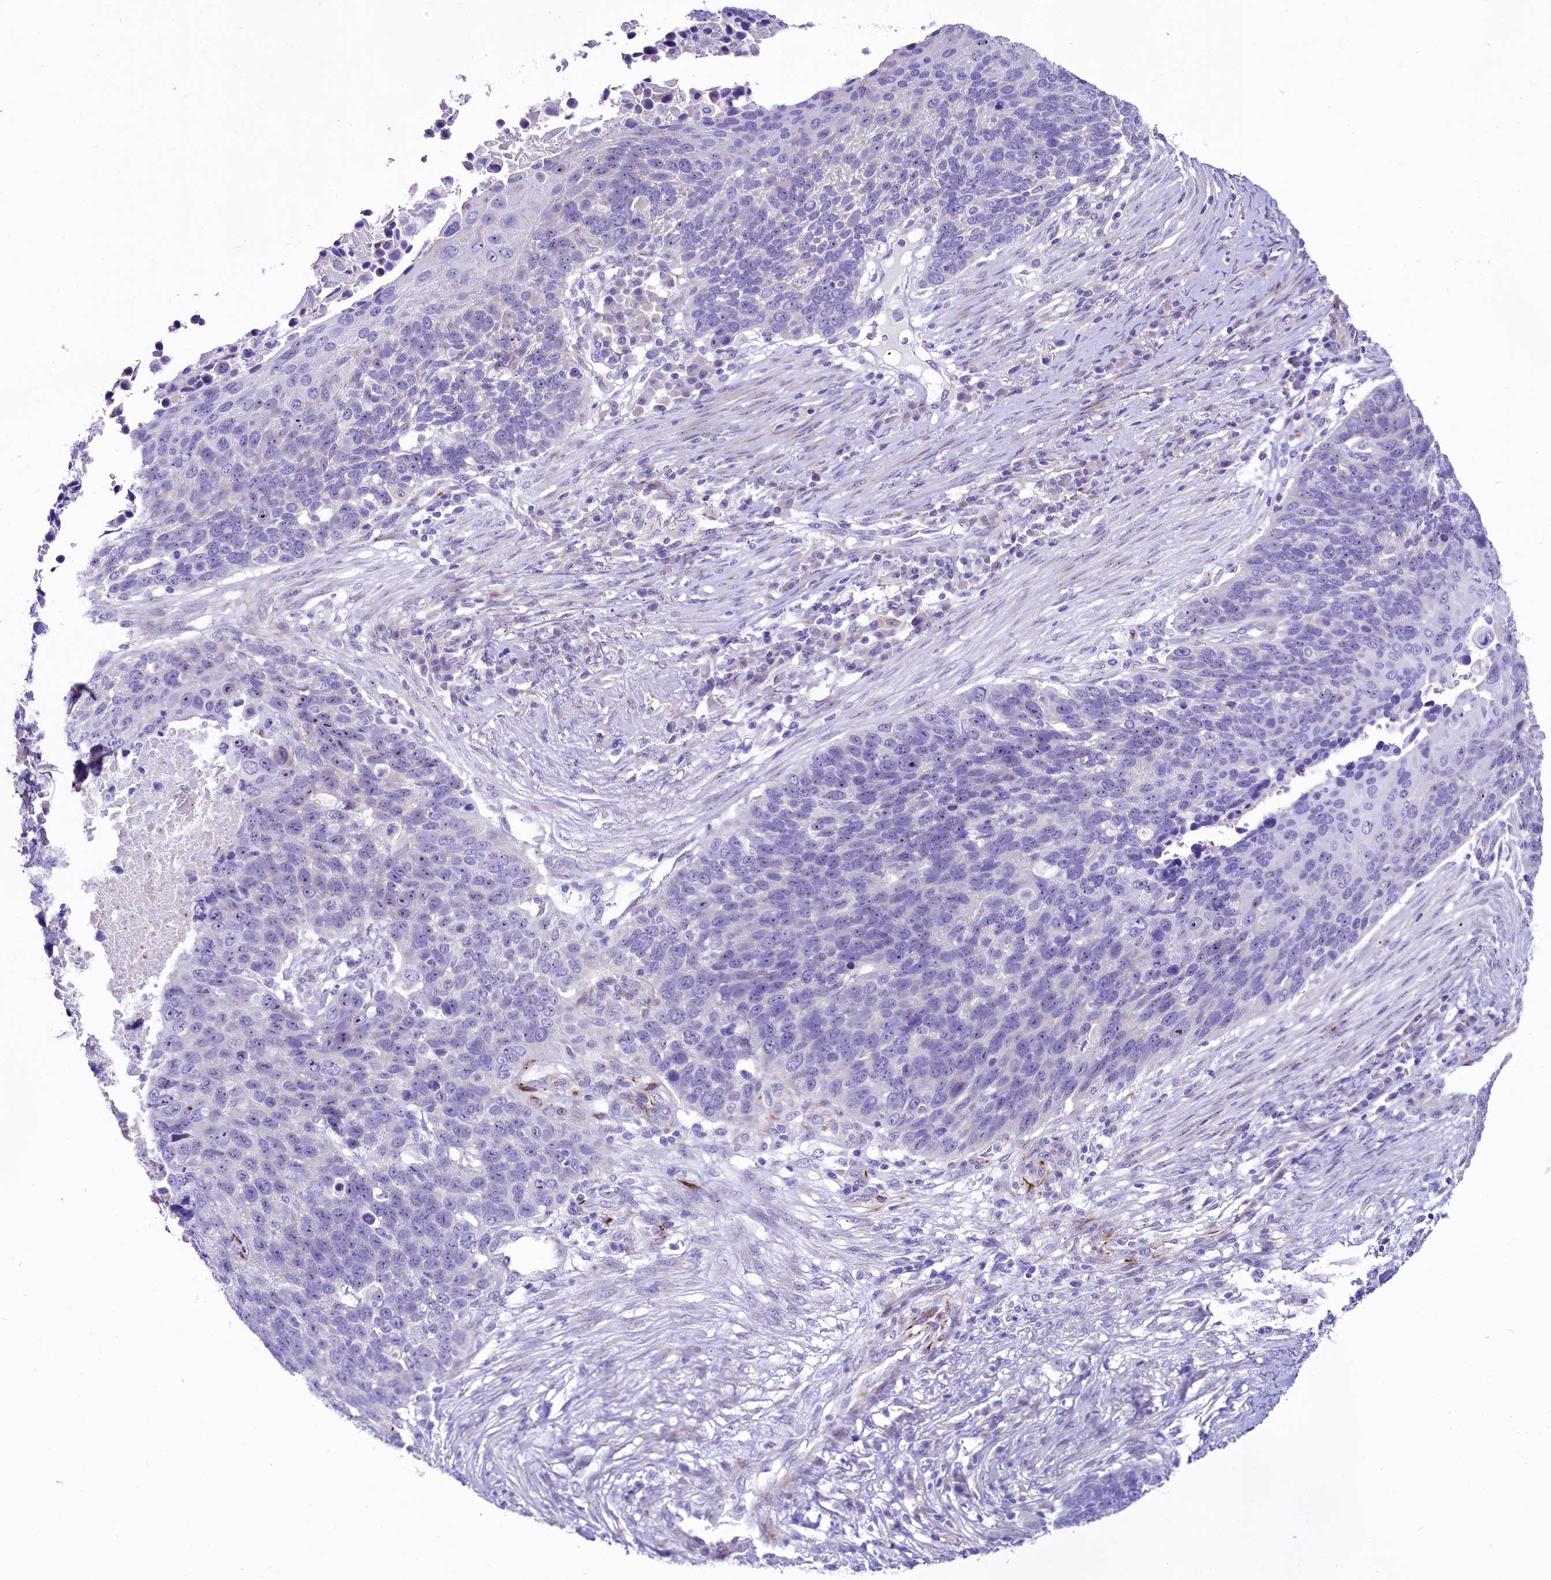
{"staining": {"intensity": "negative", "quantity": "none", "location": "none"}, "tissue": "lung cancer", "cell_type": "Tumor cells", "image_type": "cancer", "snomed": [{"axis": "morphology", "description": "Normal tissue, NOS"}, {"axis": "morphology", "description": "Squamous cell carcinoma, NOS"}, {"axis": "topography", "description": "Lymph node"}, {"axis": "topography", "description": "Lung"}], "caption": "Micrograph shows no significant protein positivity in tumor cells of lung cancer. Brightfield microscopy of IHC stained with DAB (brown) and hematoxylin (blue), captured at high magnification.", "gene": "SH3TC2", "patient": {"sex": "male", "age": 66}}